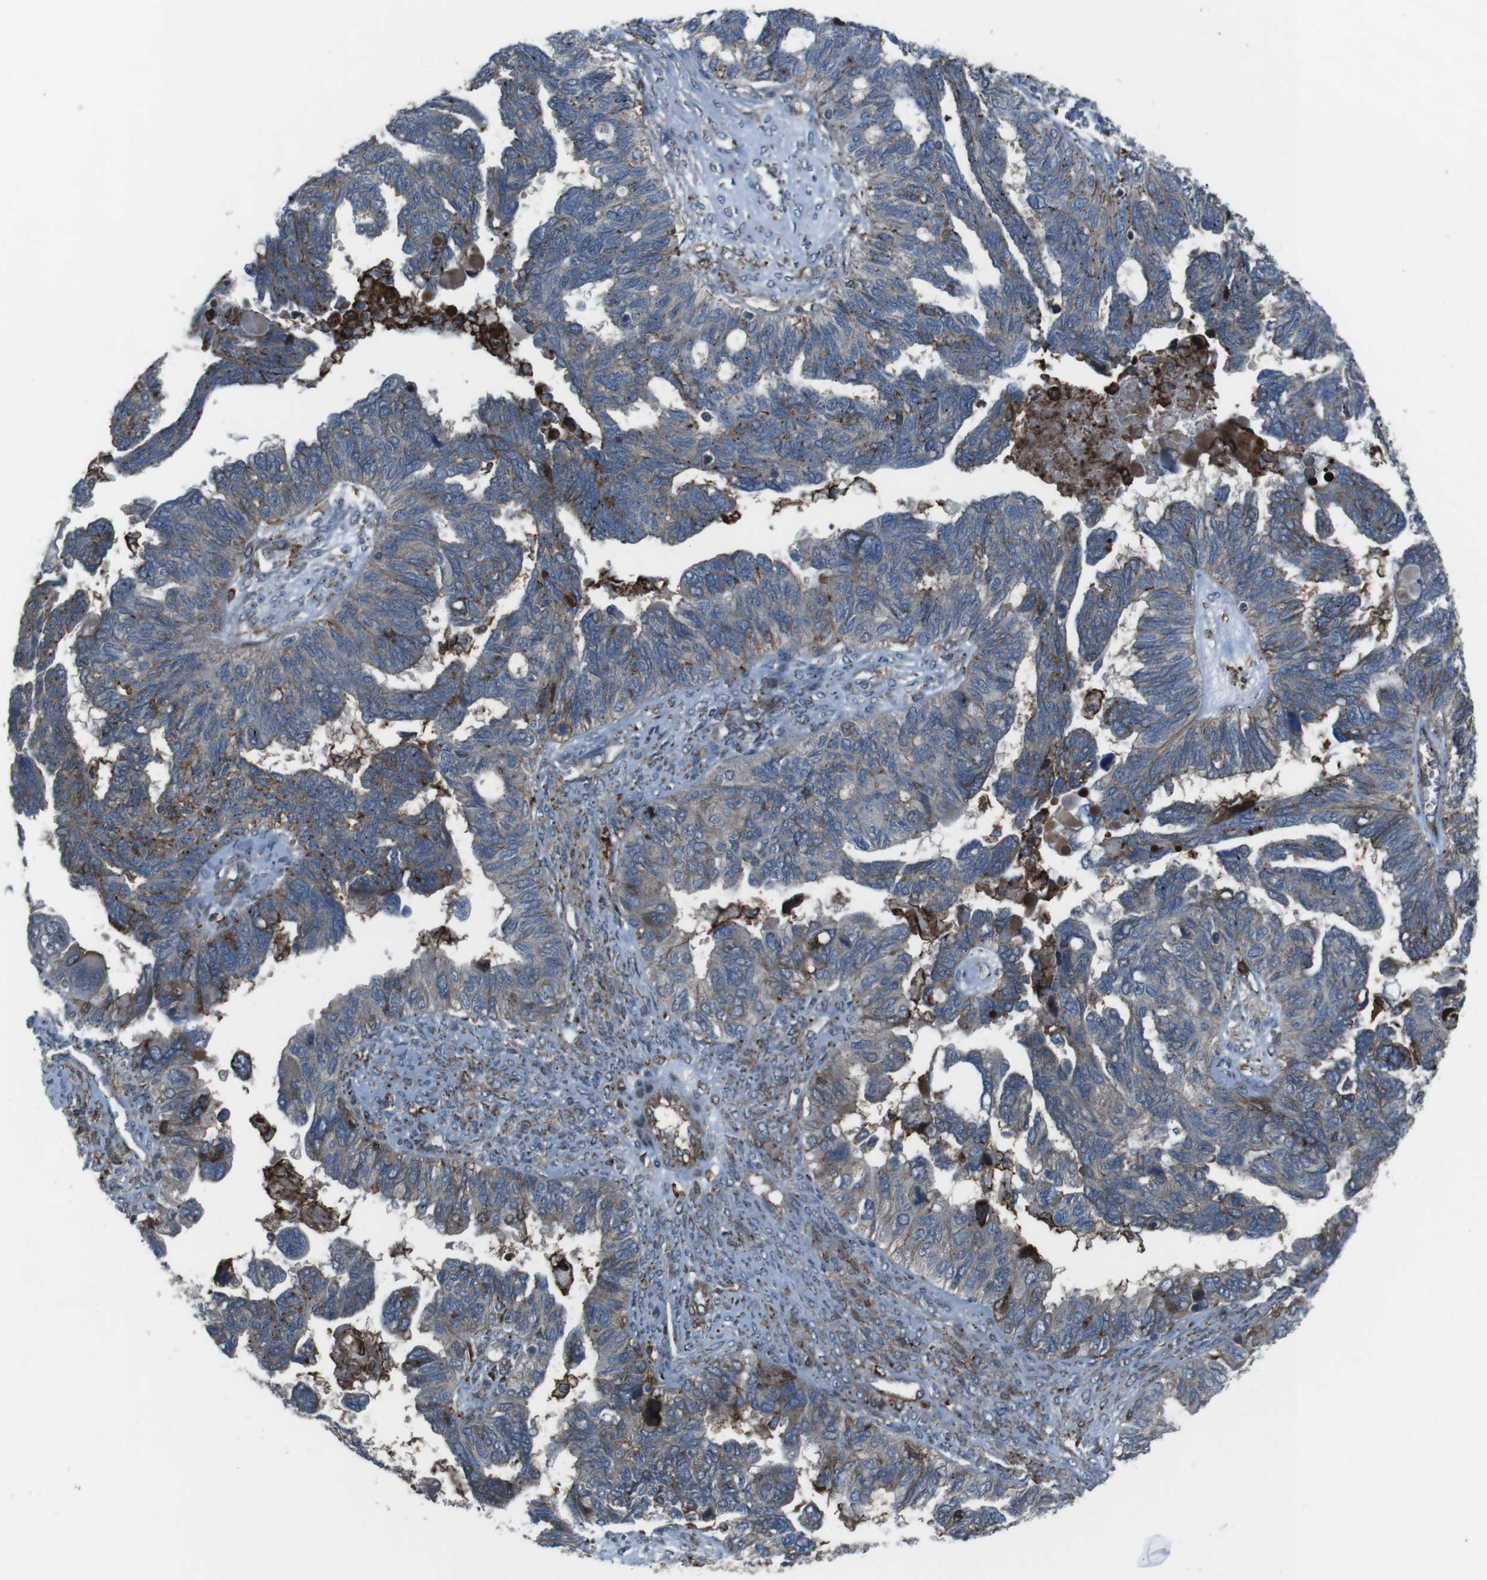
{"staining": {"intensity": "weak", "quantity": "25%-75%", "location": "cytoplasmic/membranous"}, "tissue": "ovarian cancer", "cell_type": "Tumor cells", "image_type": "cancer", "snomed": [{"axis": "morphology", "description": "Cystadenocarcinoma, serous, NOS"}, {"axis": "topography", "description": "Ovary"}], "caption": "Immunohistochemical staining of serous cystadenocarcinoma (ovarian) reveals low levels of weak cytoplasmic/membranous staining in approximately 25%-75% of tumor cells.", "gene": "GDF10", "patient": {"sex": "female", "age": 79}}